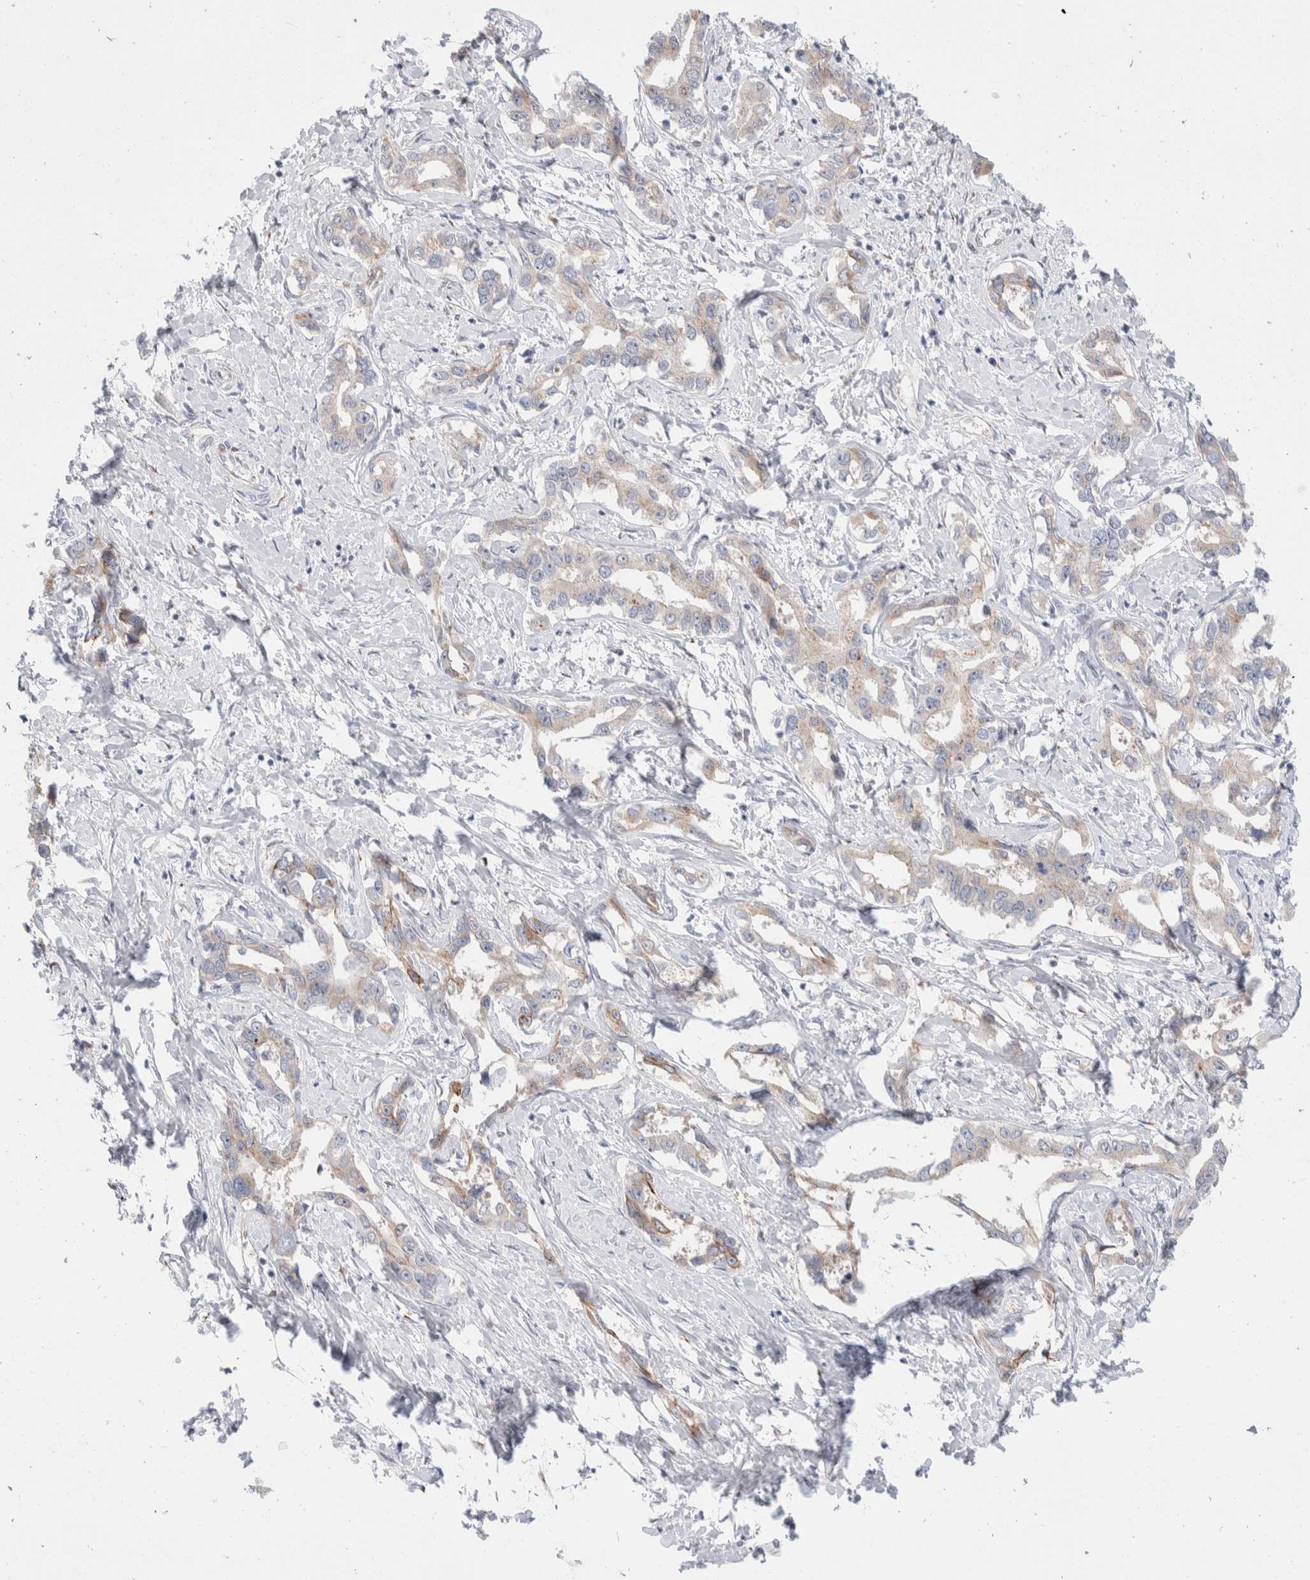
{"staining": {"intensity": "weak", "quantity": "<25%", "location": "cytoplasmic/membranous"}, "tissue": "liver cancer", "cell_type": "Tumor cells", "image_type": "cancer", "snomed": [{"axis": "morphology", "description": "Cholangiocarcinoma"}, {"axis": "topography", "description": "Liver"}], "caption": "Micrograph shows no significant protein staining in tumor cells of cholangiocarcinoma (liver).", "gene": "C1orf112", "patient": {"sex": "male", "age": 59}}